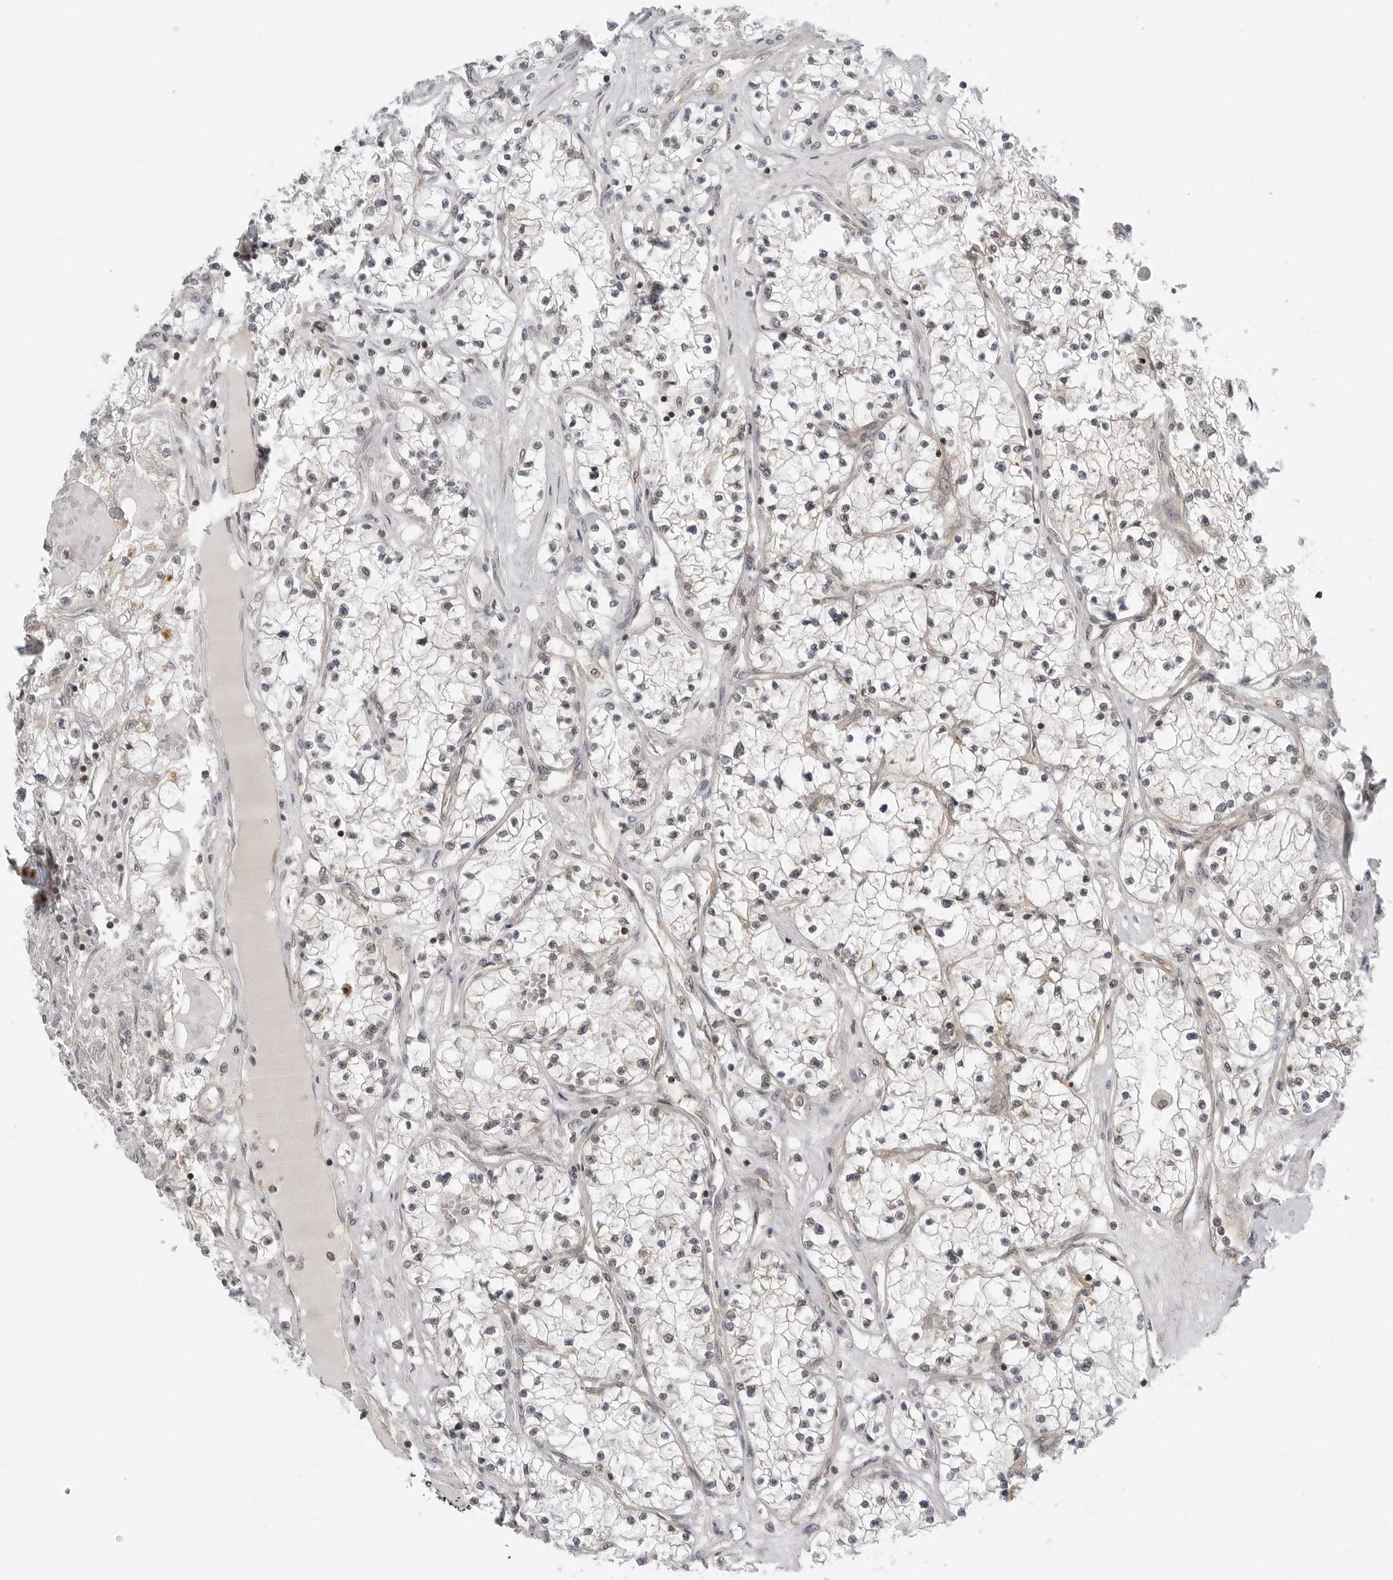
{"staining": {"intensity": "negative", "quantity": "none", "location": "none"}, "tissue": "renal cancer", "cell_type": "Tumor cells", "image_type": "cancer", "snomed": [{"axis": "morphology", "description": "Normal tissue, NOS"}, {"axis": "morphology", "description": "Adenocarcinoma, NOS"}, {"axis": "topography", "description": "Kidney"}], "caption": "Immunohistochemical staining of human adenocarcinoma (renal) reveals no significant expression in tumor cells.", "gene": "PEX2", "patient": {"sex": "male", "age": 68}}